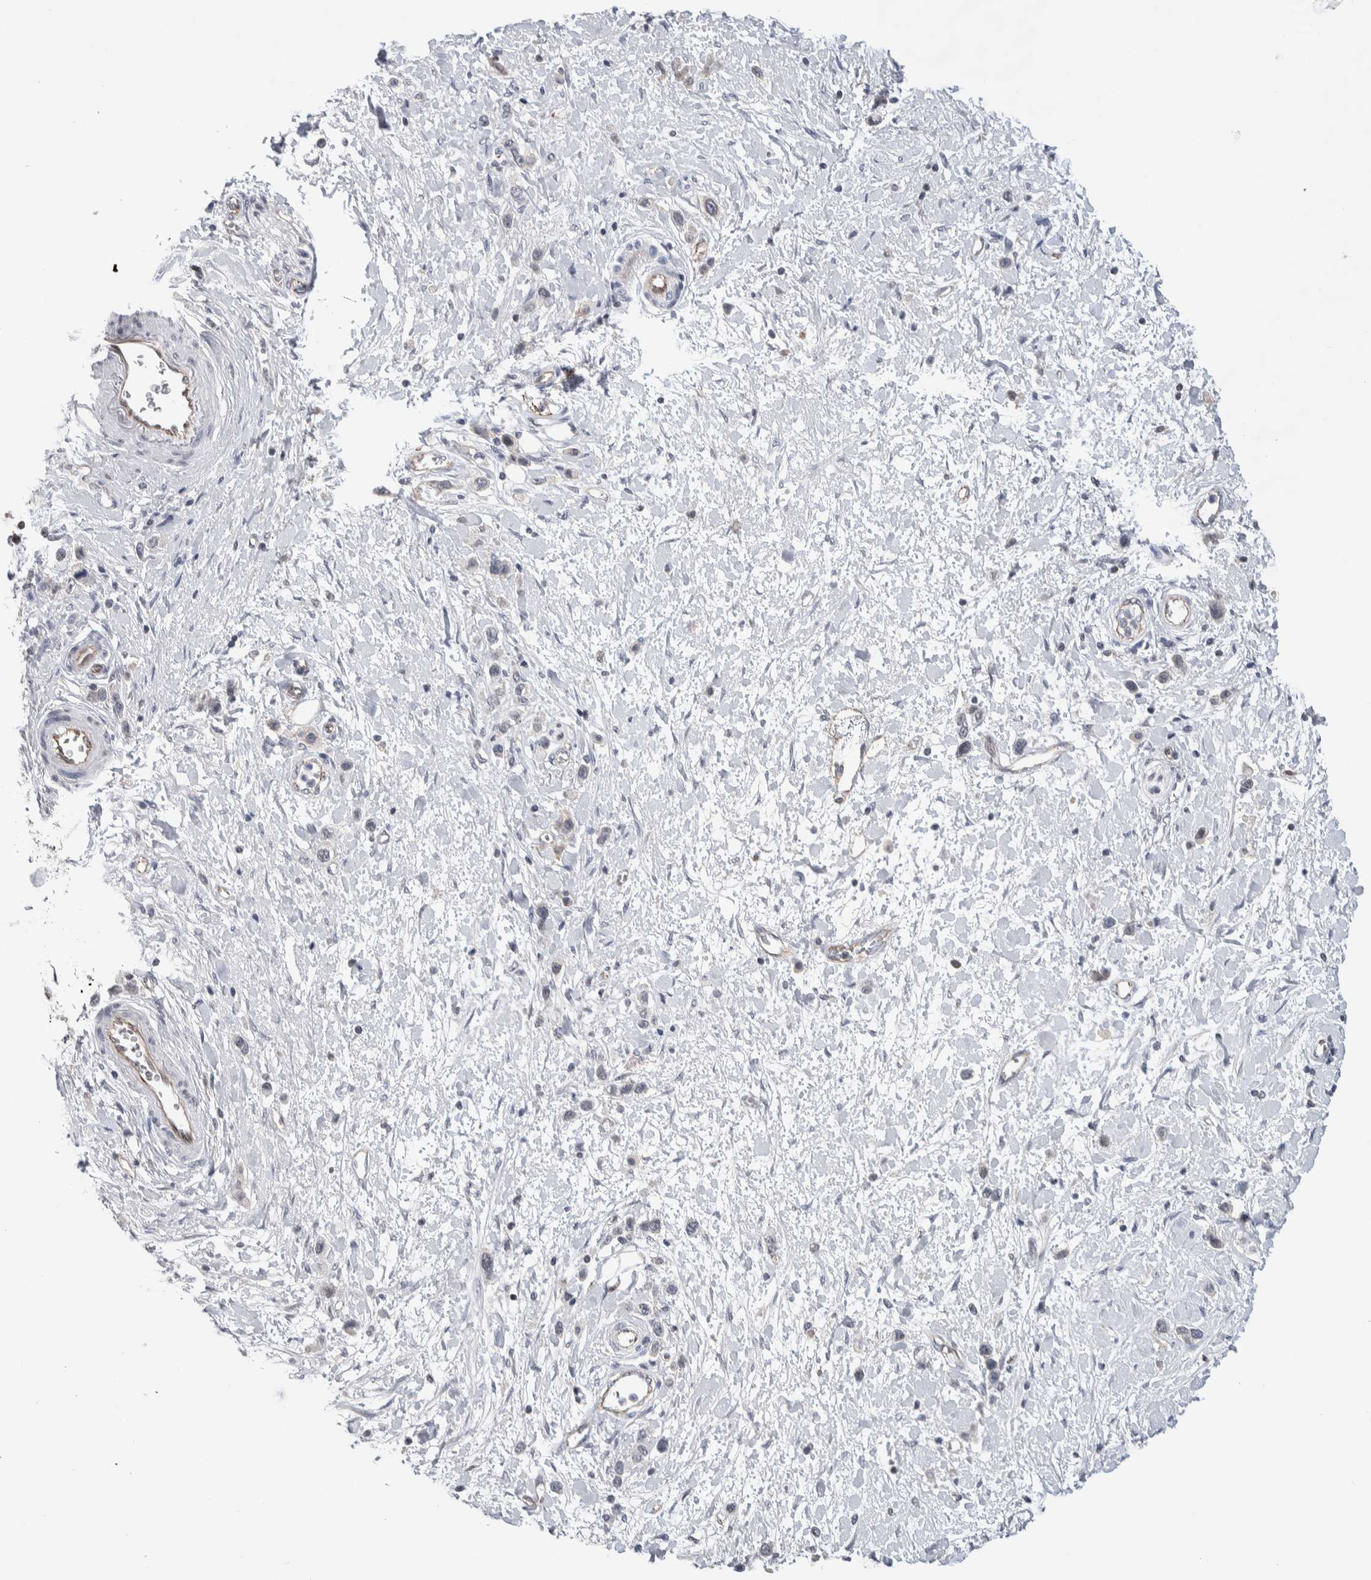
{"staining": {"intensity": "negative", "quantity": "none", "location": "none"}, "tissue": "stomach cancer", "cell_type": "Tumor cells", "image_type": "cancer", "snomed": [{"axis": "morphology", "description": "Adenocarcinoma, NOS"}, {"axis": "topography", "description": "Stomach"}], "caption": "A photomicrograph of stomach adenocarcinoma stained for a protein exhibits no brown staining in tumor cells.", "gene": "ZBTB49", "patient": {"sex": "female", "age": 65}}